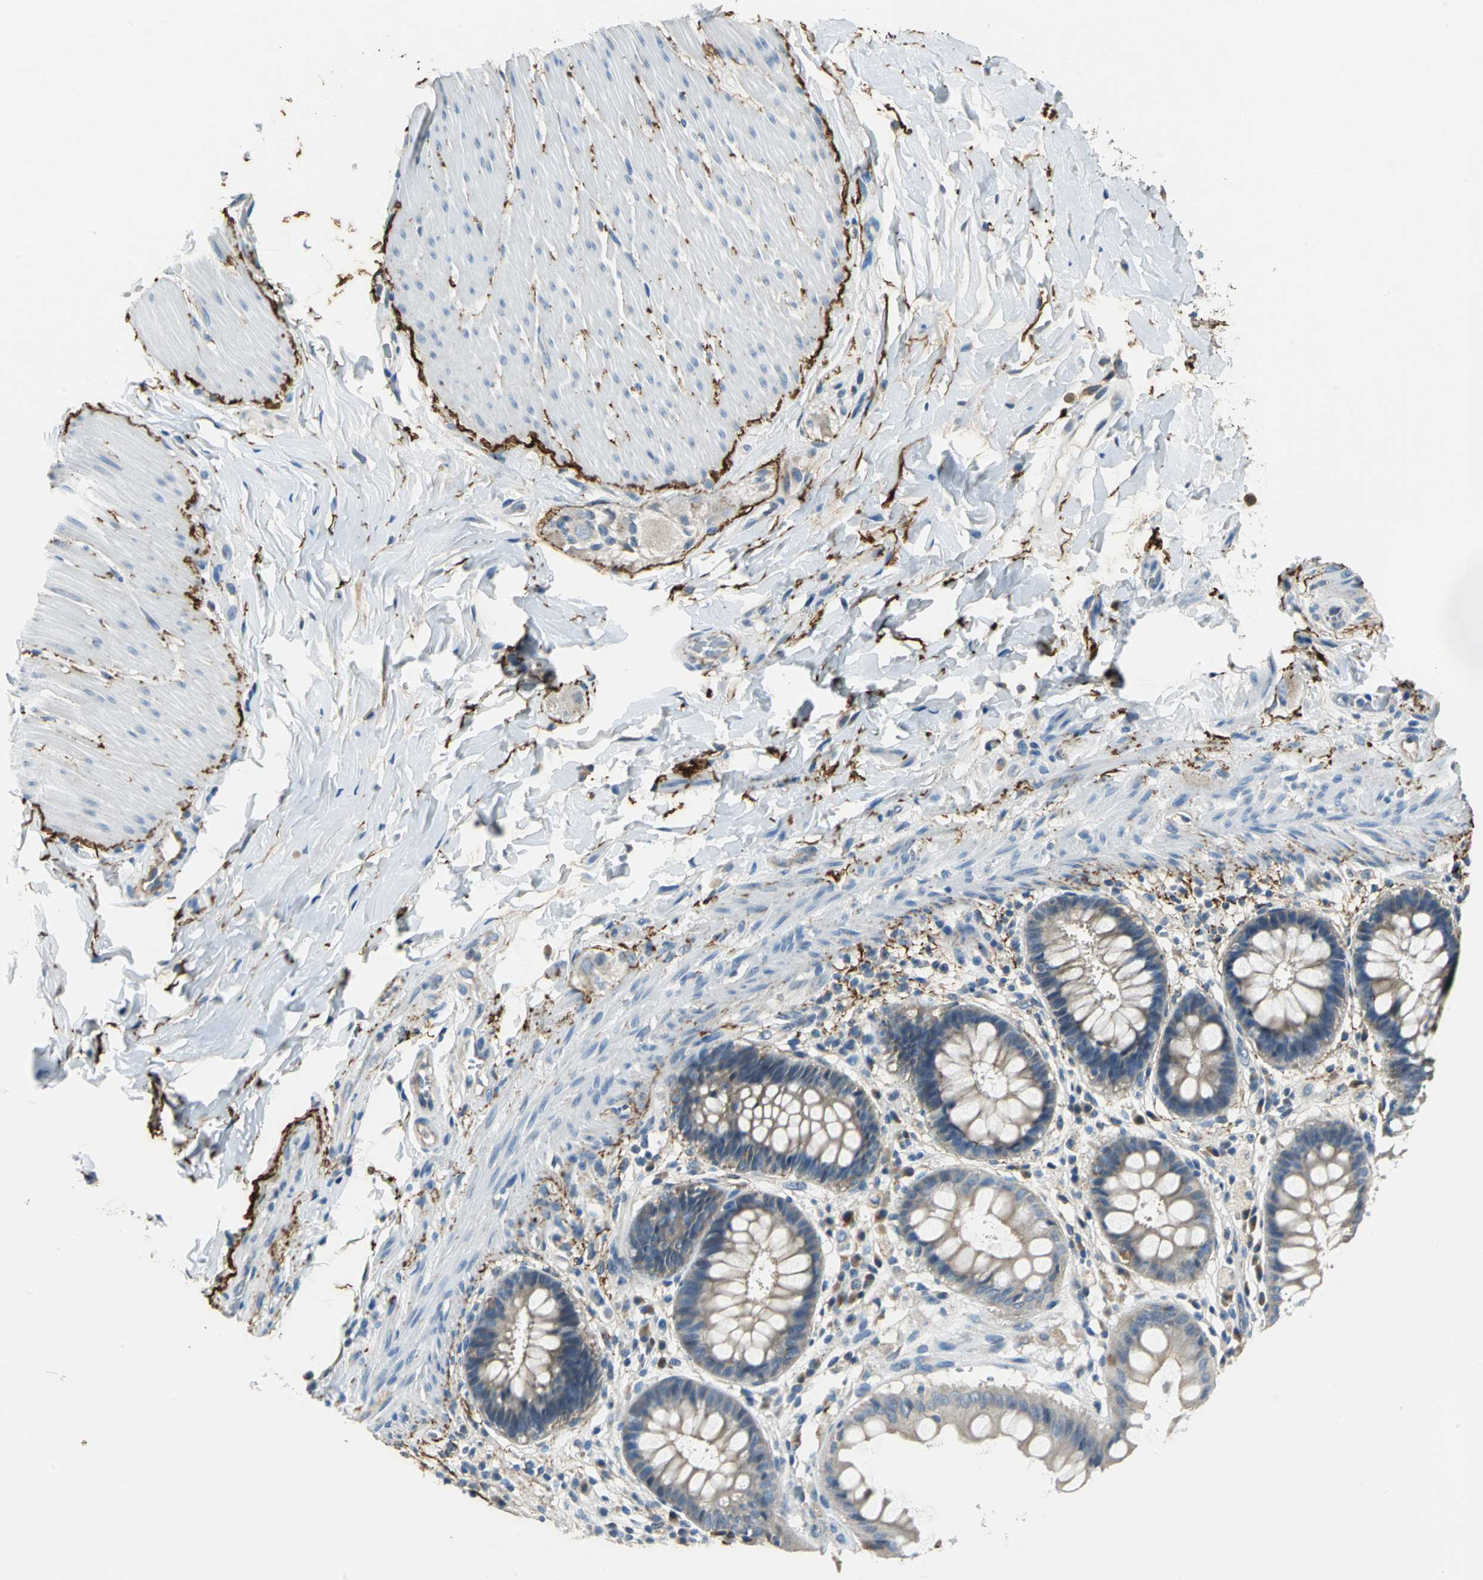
{"staining": {"intensity": "moderate", "quantity": "<25%", "location": "cytoplasmic/membranous"}, "tissue": "rectum", "cell_type": "Glandular cells", "image_type": "normal", "snomed": [{"axis": "morphology", "description": "Normal tissue, NOS"}, {"axis": "topography", "description": "Rectum"}], "caption": "Protein staining reveals moderate cytoplasmic/membranous expression in approximately <25% of glandular cells in unremarkable rectum. Using DAB (brown) and hematoxylin (blue) stains, captured at high magnification using brightfield microscopy.", "gene": "SLC16A7", "patient": {"sex": "female", "age": 46}}